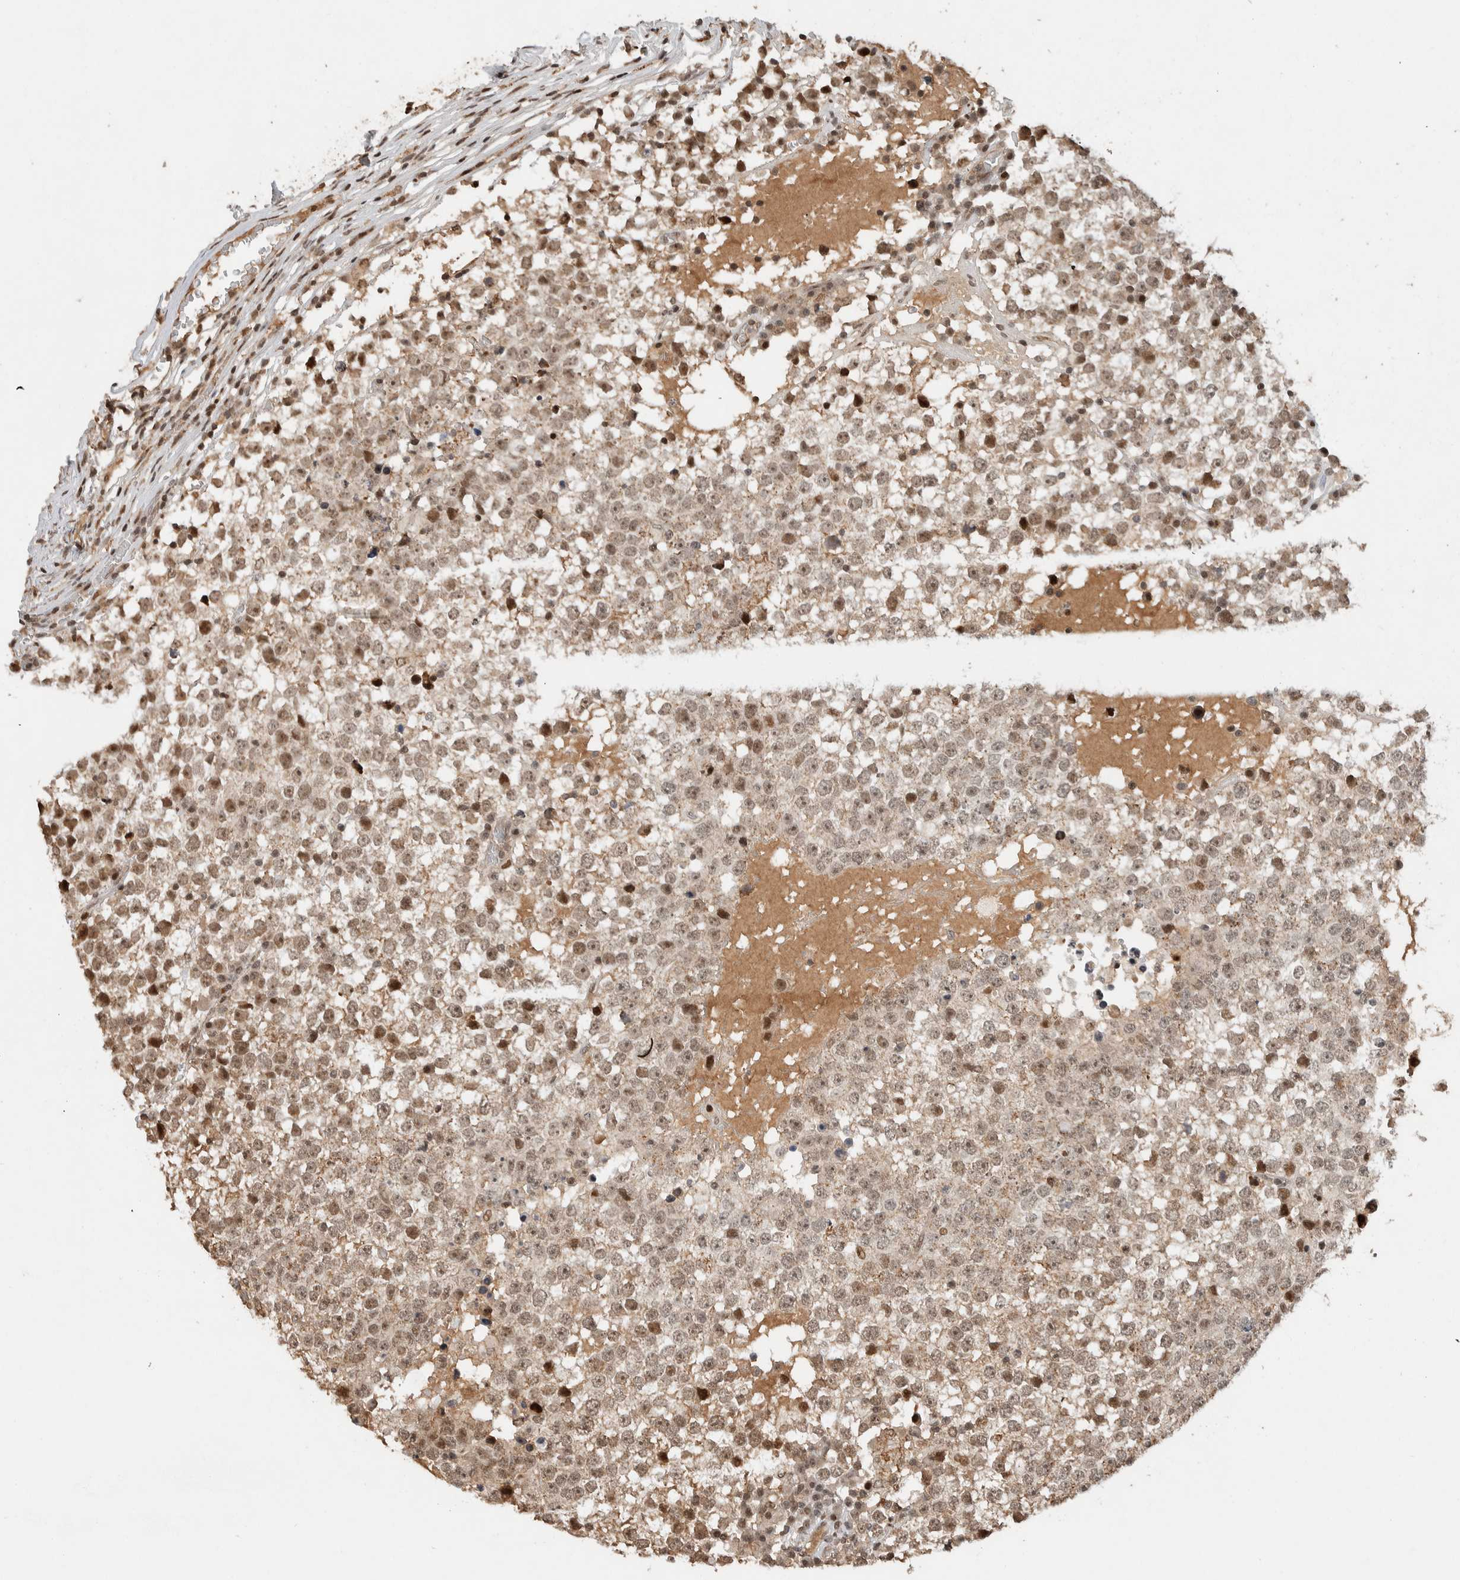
{"staining": {"intensity": "moderate", "quantity": "<25%", "location": "nuclear"}, "tissue": "testis cancer", "cell_type": "Tumor cells", "image_type": "cancer", "snomed": [{"axis": "morphology", "description": "Seminoma, NOS"}, {"axis": "topography", "description": "Testis"}], "caption": "Immunohistochemistry (IHC) photomicrograph of neoplastic tissue: testis cancer stained using immunohistochemistry displays low levels of moderate protein expression localized specifically in the nuclear of tumor cells, appearing as a nuclear brown color.", "gene": "ZNF521", "patient": {"sex": "male", "age": 65}}